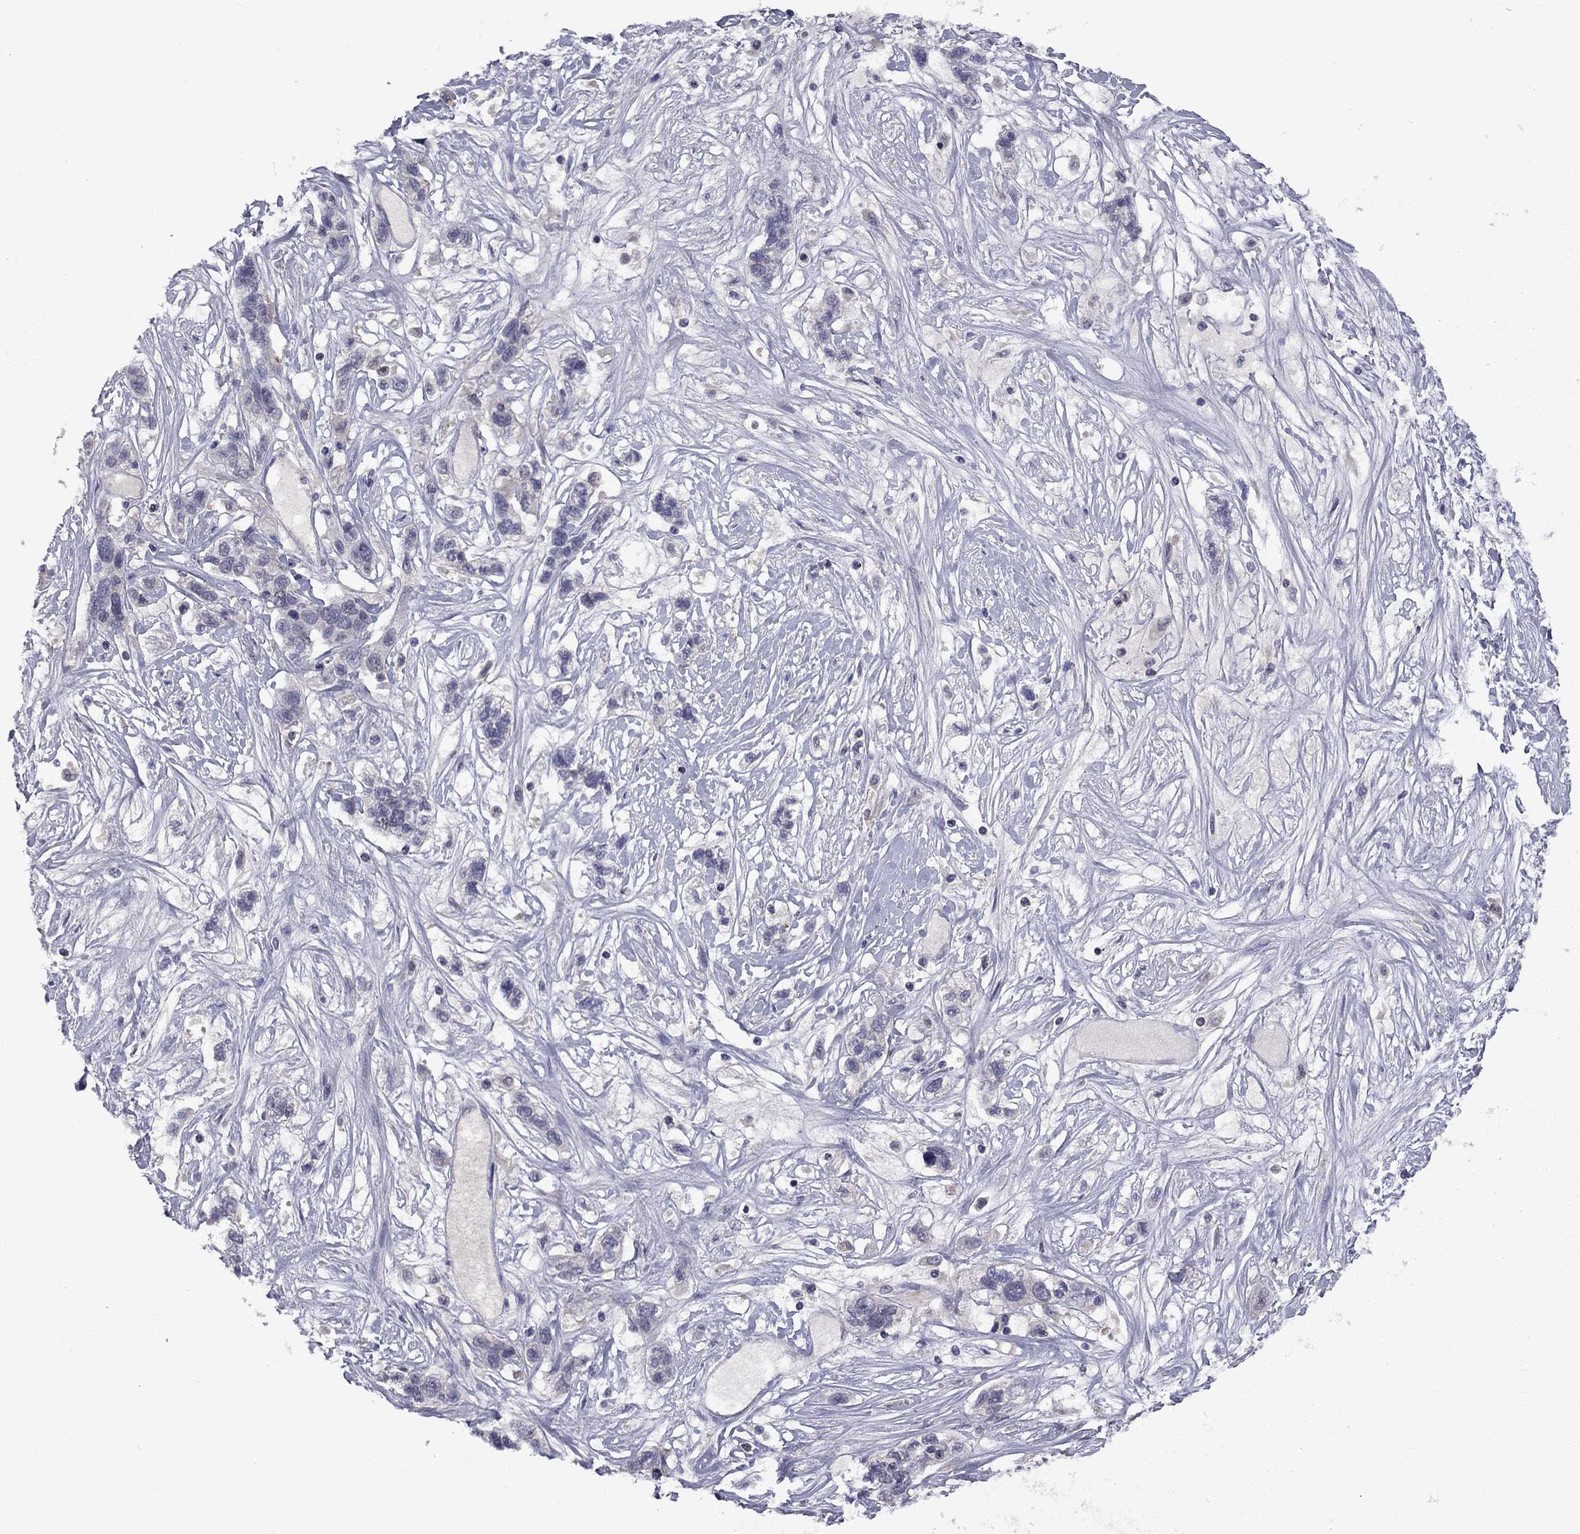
{"staining": {"intensity": "negative", "quantity": "none", "location": "none"}, "tissue": "liver cancer", "cell_type": "Tumor cells", "image_type": "cancer", "snomed": [{"axis": "morphology", "description": "Adenocarcinoma, NOS"}, {"axis": "morphology", "description": "Cholangiocarcinoma"}, {"axis": "topography", "description": "Liver"}], "caption": "The photomicrograph demonstrates no staining of tumor cells in liver cancer.", "gene": "SNTA1", "patient": {"sex": "male", "age": 64}}